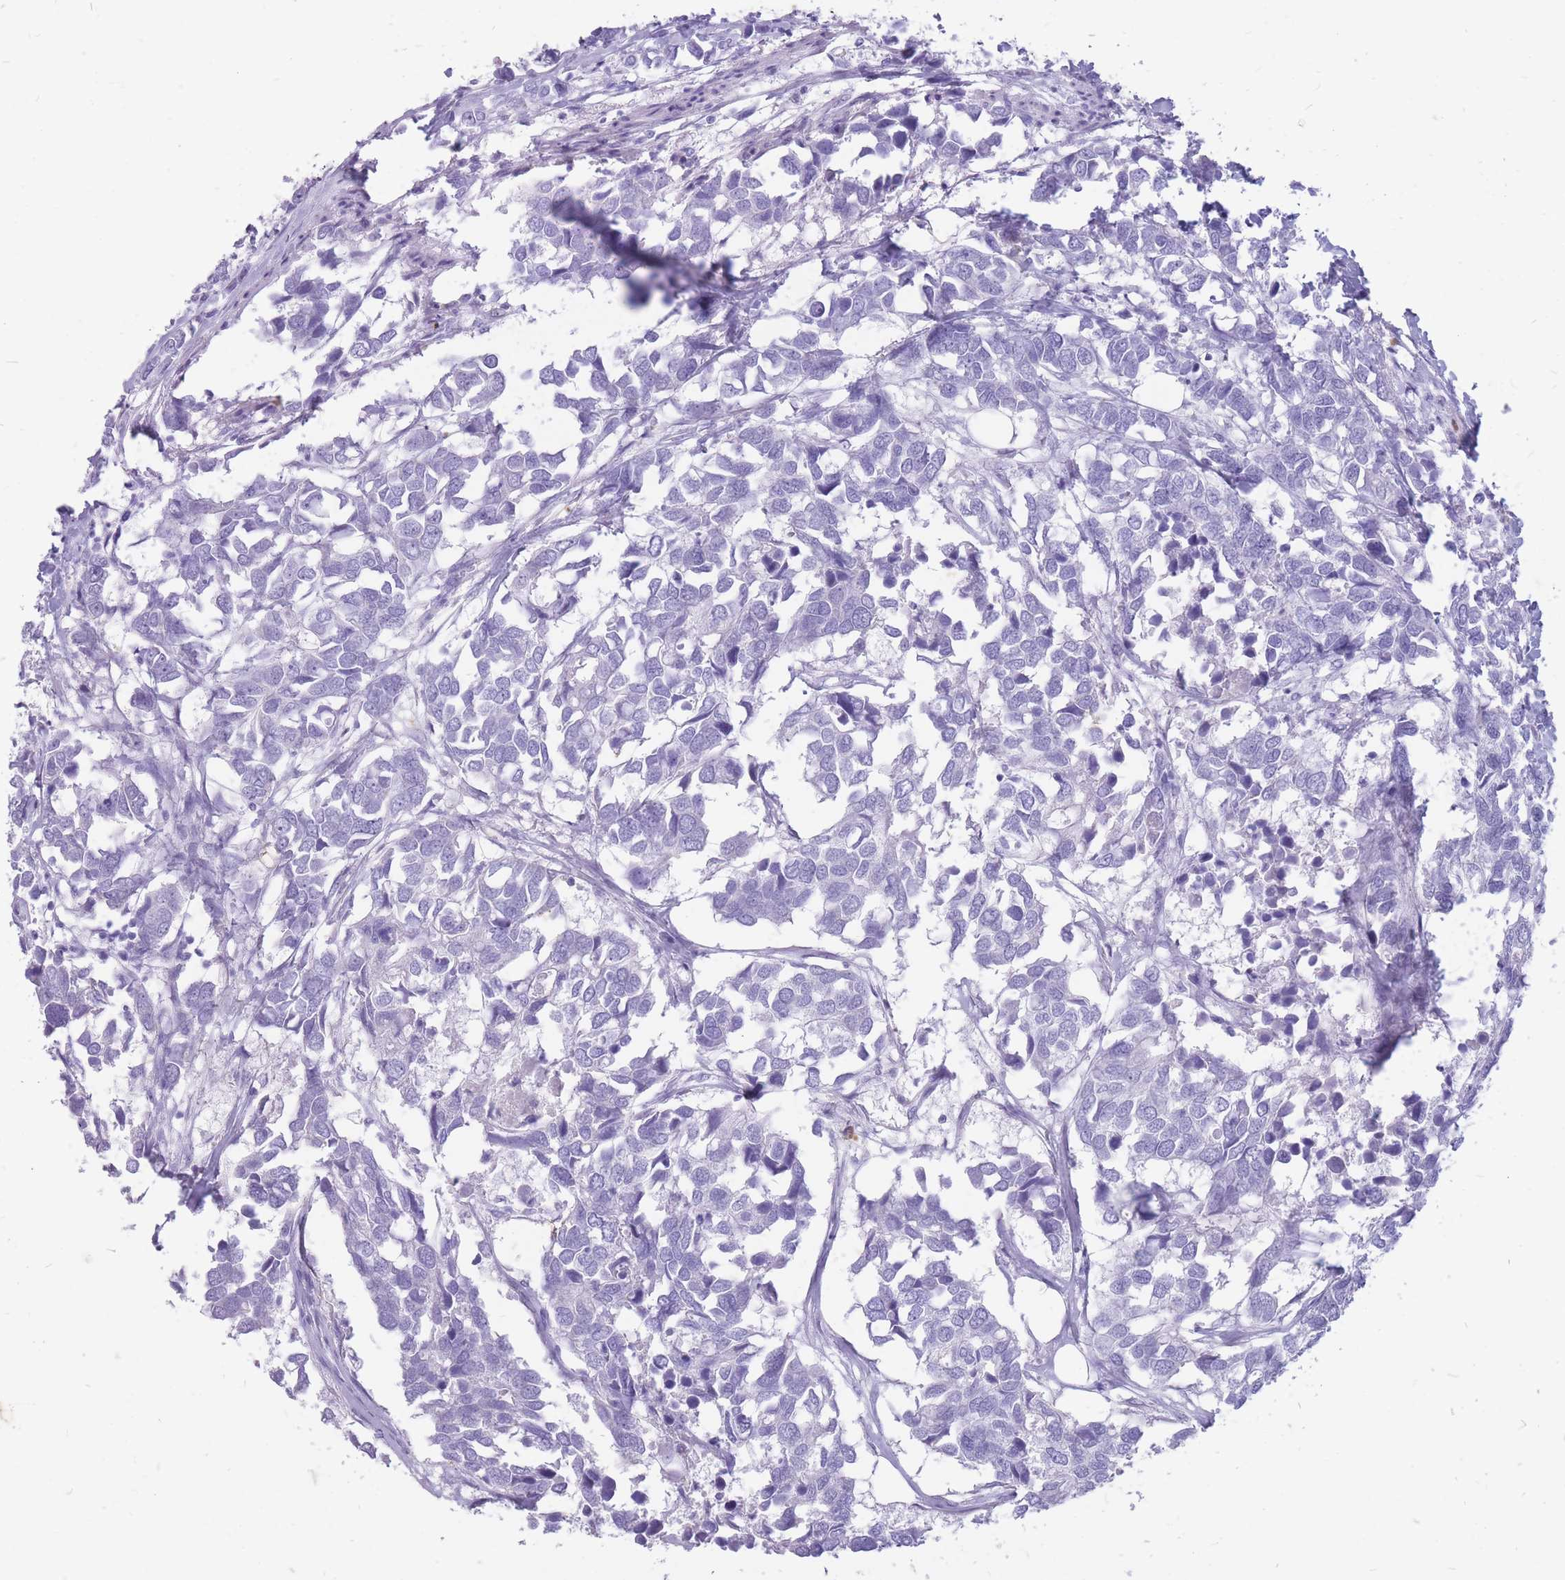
{"staining": {"intensity": "negative", "quantity": "none", "location": "none"}, "tissue": "breast cancer", "cell_type": "Tumor cells", "image_type": "cancer", "snomed": [{"axis": "morphology", "description": "Duct carcinoma"}, {"axis": "topography", "description": "Breast"}], "caption": "DAB immunohistochemical staining of human breast cancer reveals no significant staining in tumor cells. (Stains: DAB immunohistochemistry (IHC) with hematoxylin counter stain, Microscopy: brightfield microscopy at high magnification).", "gene": "ZFP37", "patient": {"sex": "female", "age": 83}}